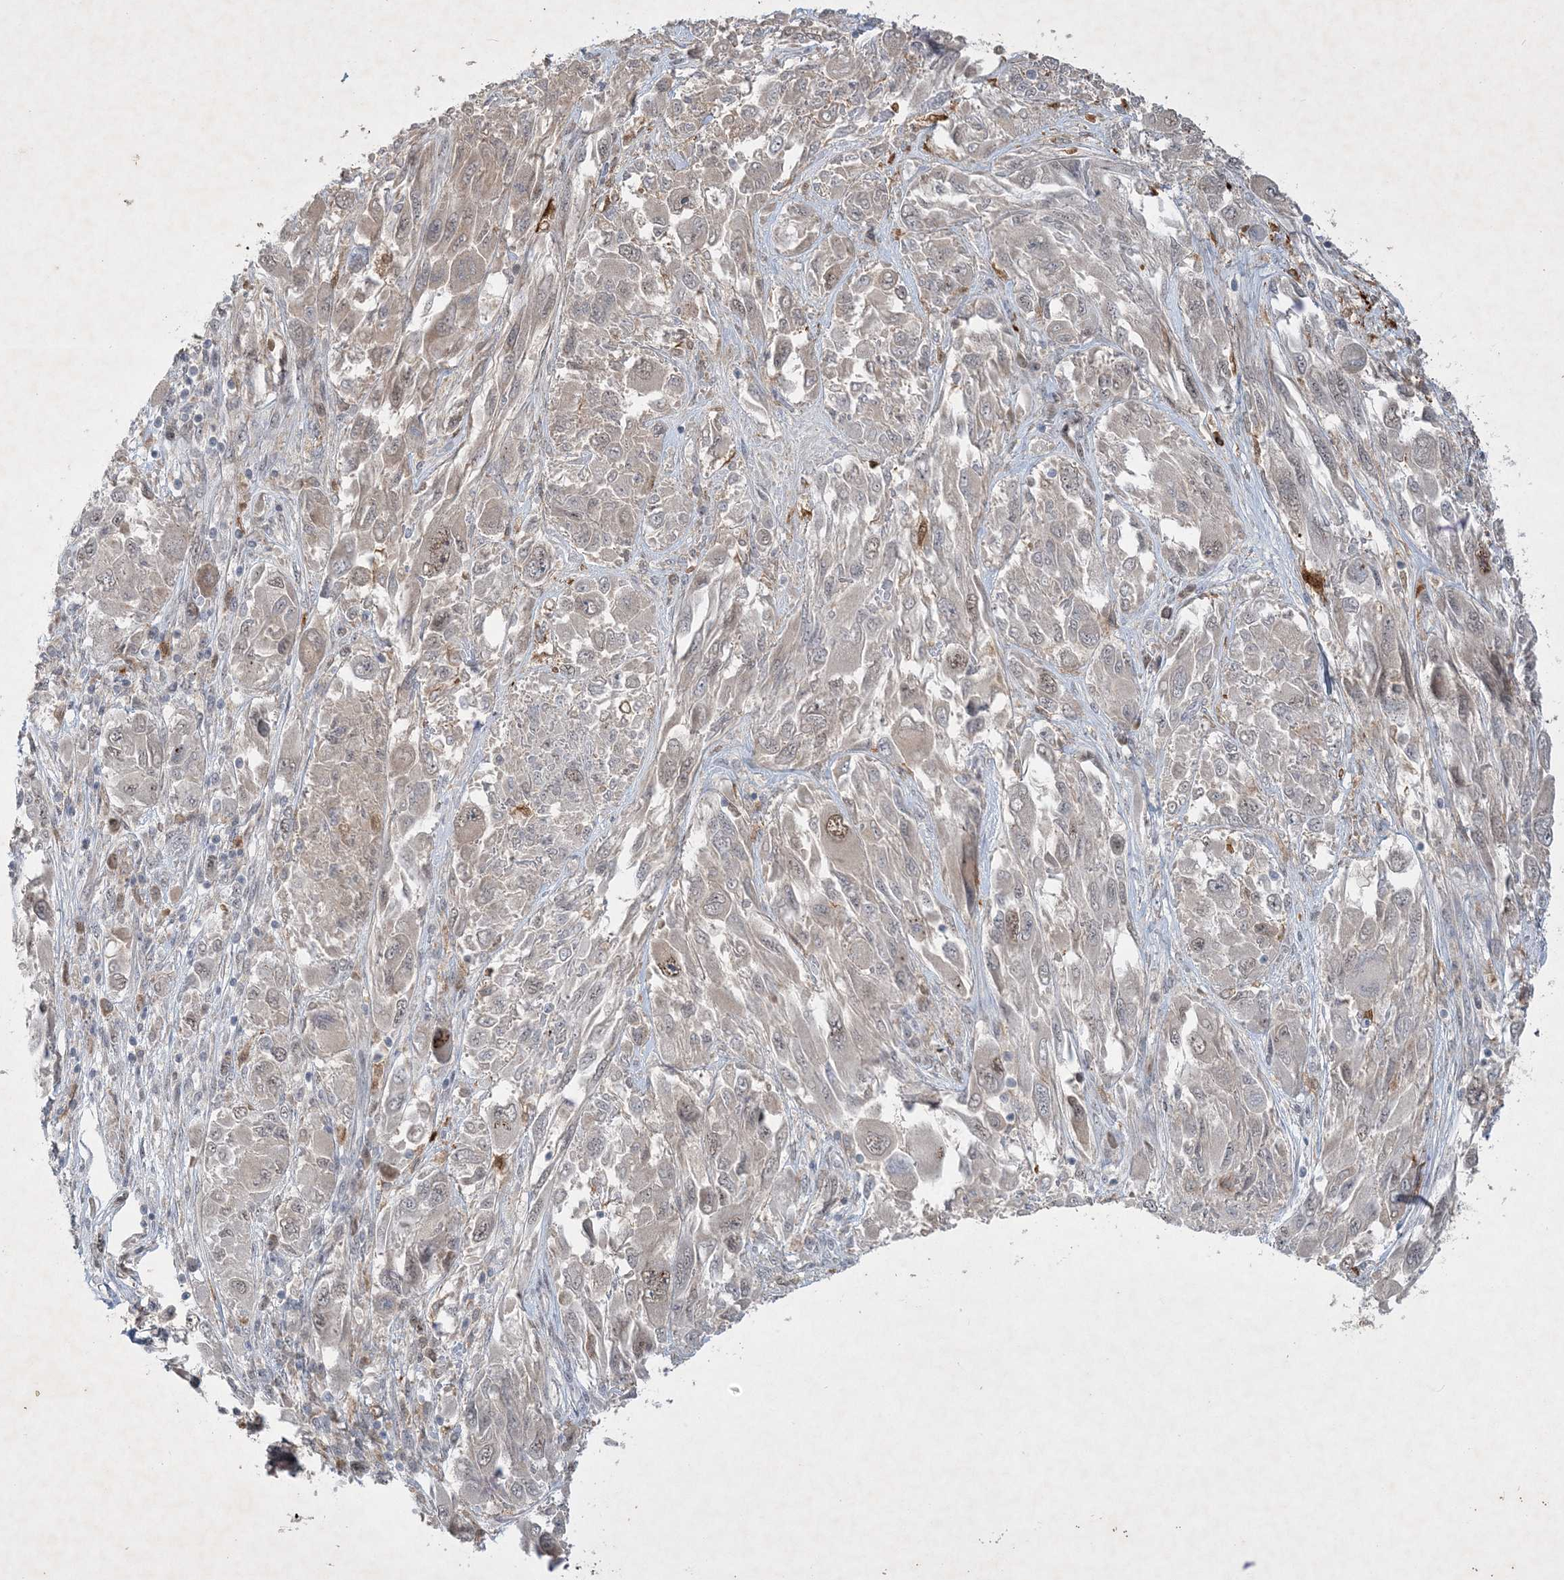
{"staining": {"intensity": "weak", "quantity": "<25%", "location": "nuclear"}, "tissue": "melanoma", "cell_type": "Tumor cells", "image_type": "cancer", "snomed": [{"axis": "morphology", "description": "Malignant melanoma, NOS"}, {"axis": "topography", "description": "Skin"}], "caption": "Immunohistochemical staining of melanoma exhibits no significant expression in tumor cells.", "gene": "THG1L", "patient": {"sex": "female", "age": 91}}